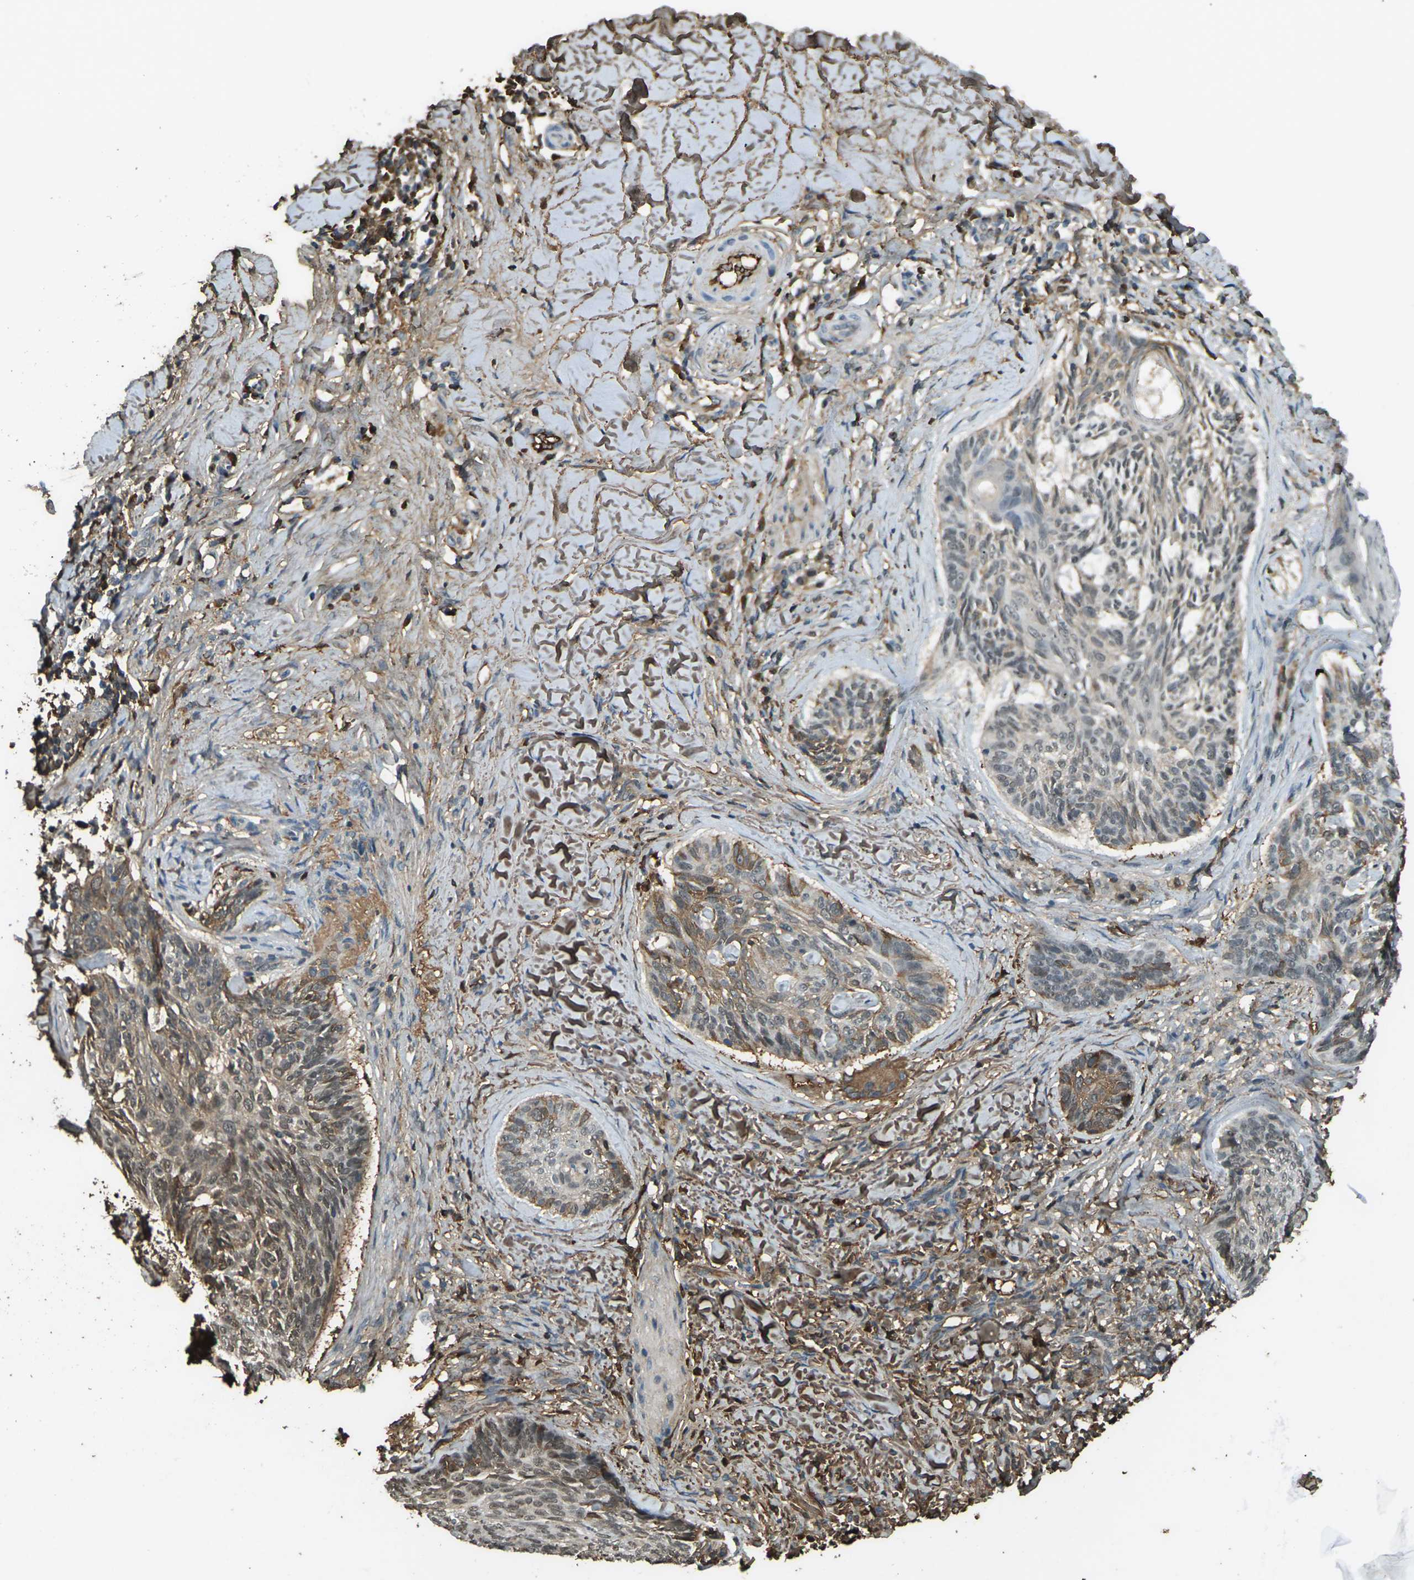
{"staining": {"intensity": "moderate", "quantity": "25%-75%", "location": "cytoplasmic/membranous"}, "tissue": "skin cancer", "cell_type": "Tumor cells", "image_type": "cancer", "snomed": [{"axis": "morphology", "description": "Basal cell carcinoma"}, {"axis": "topography", "description": "Skin"}], "caption": "Skin basal cell carcinoma stained with DAB immunohistochemistry (IHC) demonstrates medium levels of moderate cytoplasmic/membranous staining in about 25%-75% of tumor cells. The staining is performed using DAB (3,3'-diaminobenzidine) brown chromogen to label protein expression. The nuclei are counter-stained blue using hematoxylin.", "gene": "CYP1B1", "patient": {"sex": "male", "age": 43}}